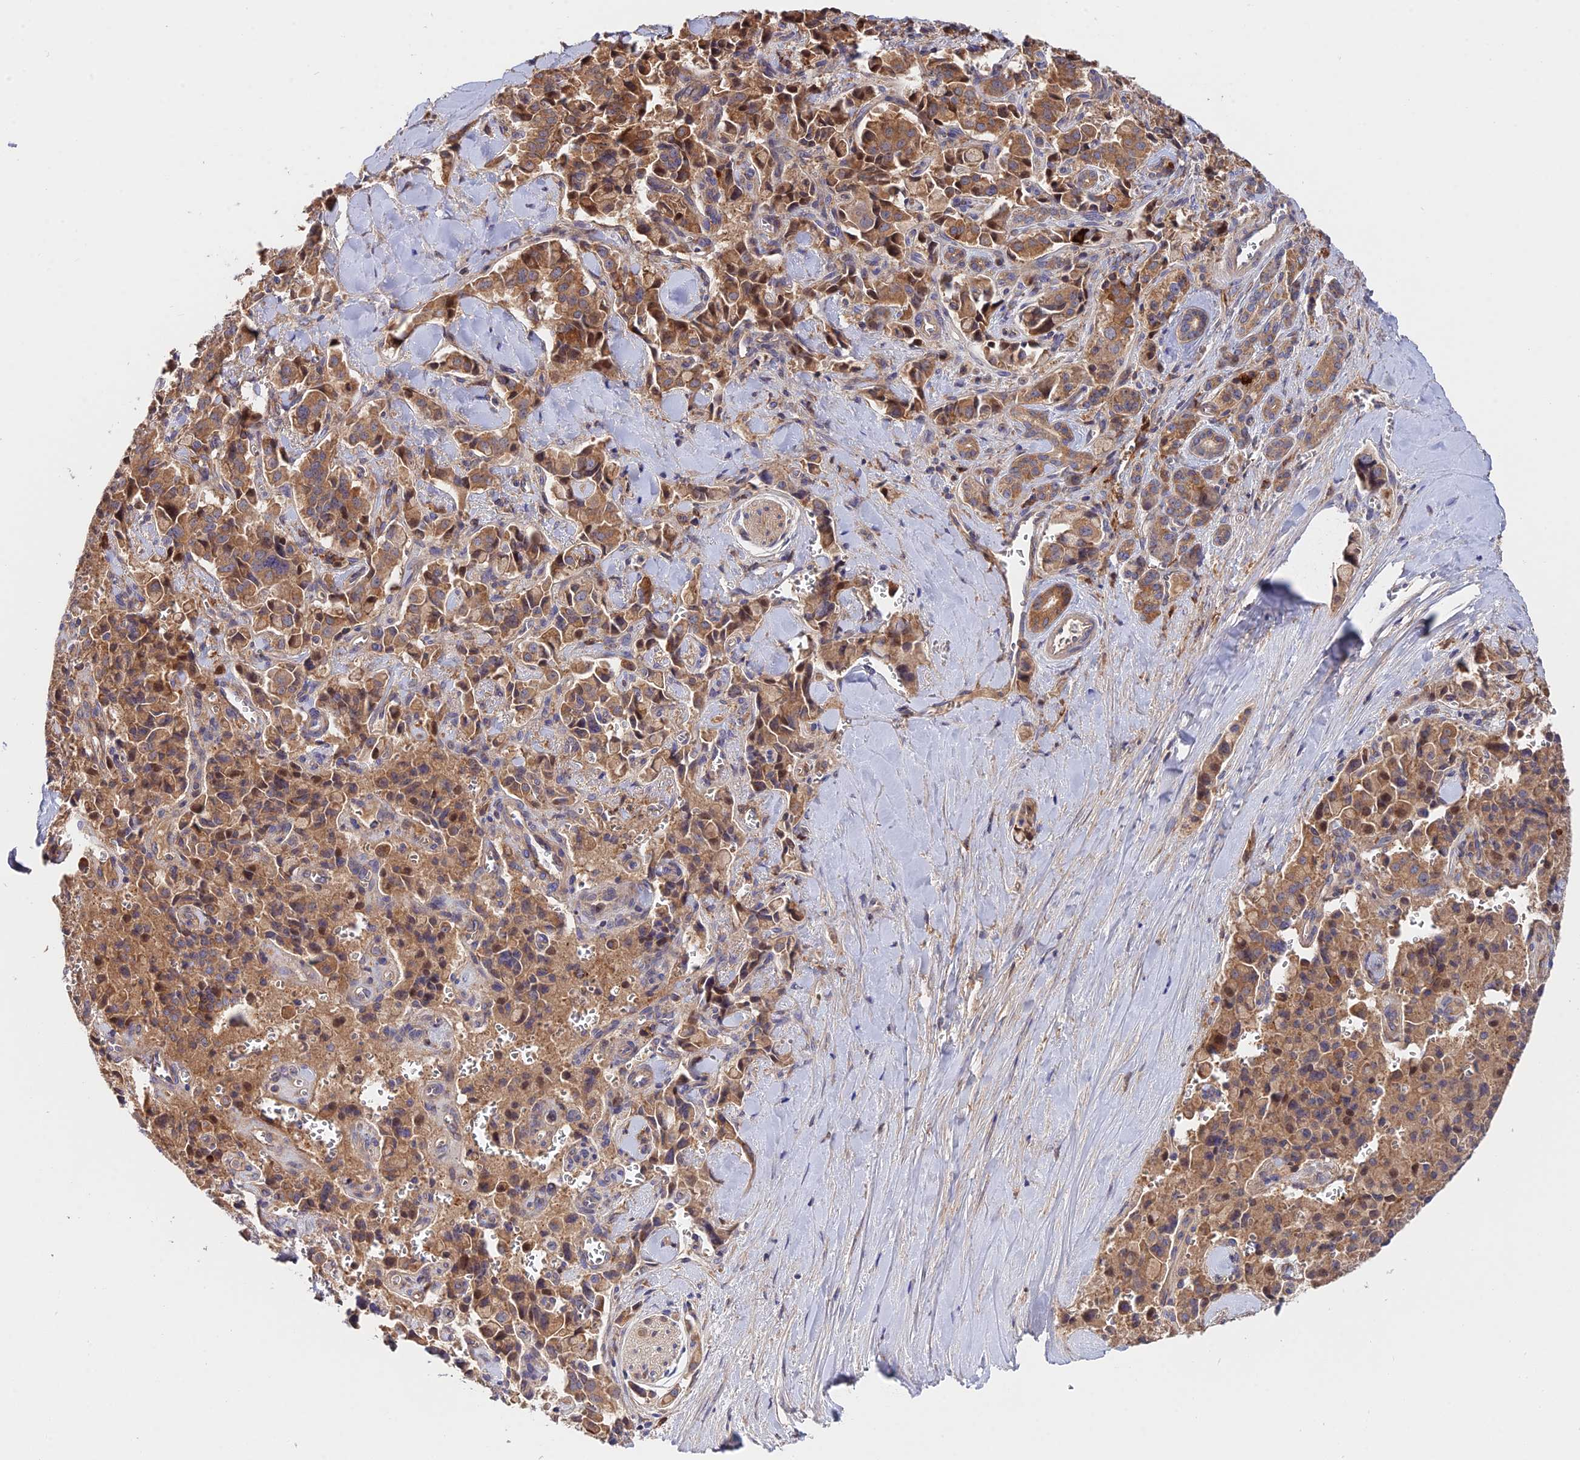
{"staining": {"intensity": "moderate", "quantity": ">75%", "location": "cytoplasmic/membranous"}, "tissue": "pancreatic cancer", "cell_type": "Tumor cells", "image_type": "cancer", "snomed": [{"axis": "morphology", "description": "Adenocarcinoma, NOS"}, {"axis": "topography", "description": "Pancreas"}], "caption": "This image shows IHC staining of adenocarcinoma (pancreatic), with medium moderate cytoplasmic/membranous staining in about >75% of tumor cells.", "gene": "CDC37L1", "patient": {"sex": "male", "age": 65}}